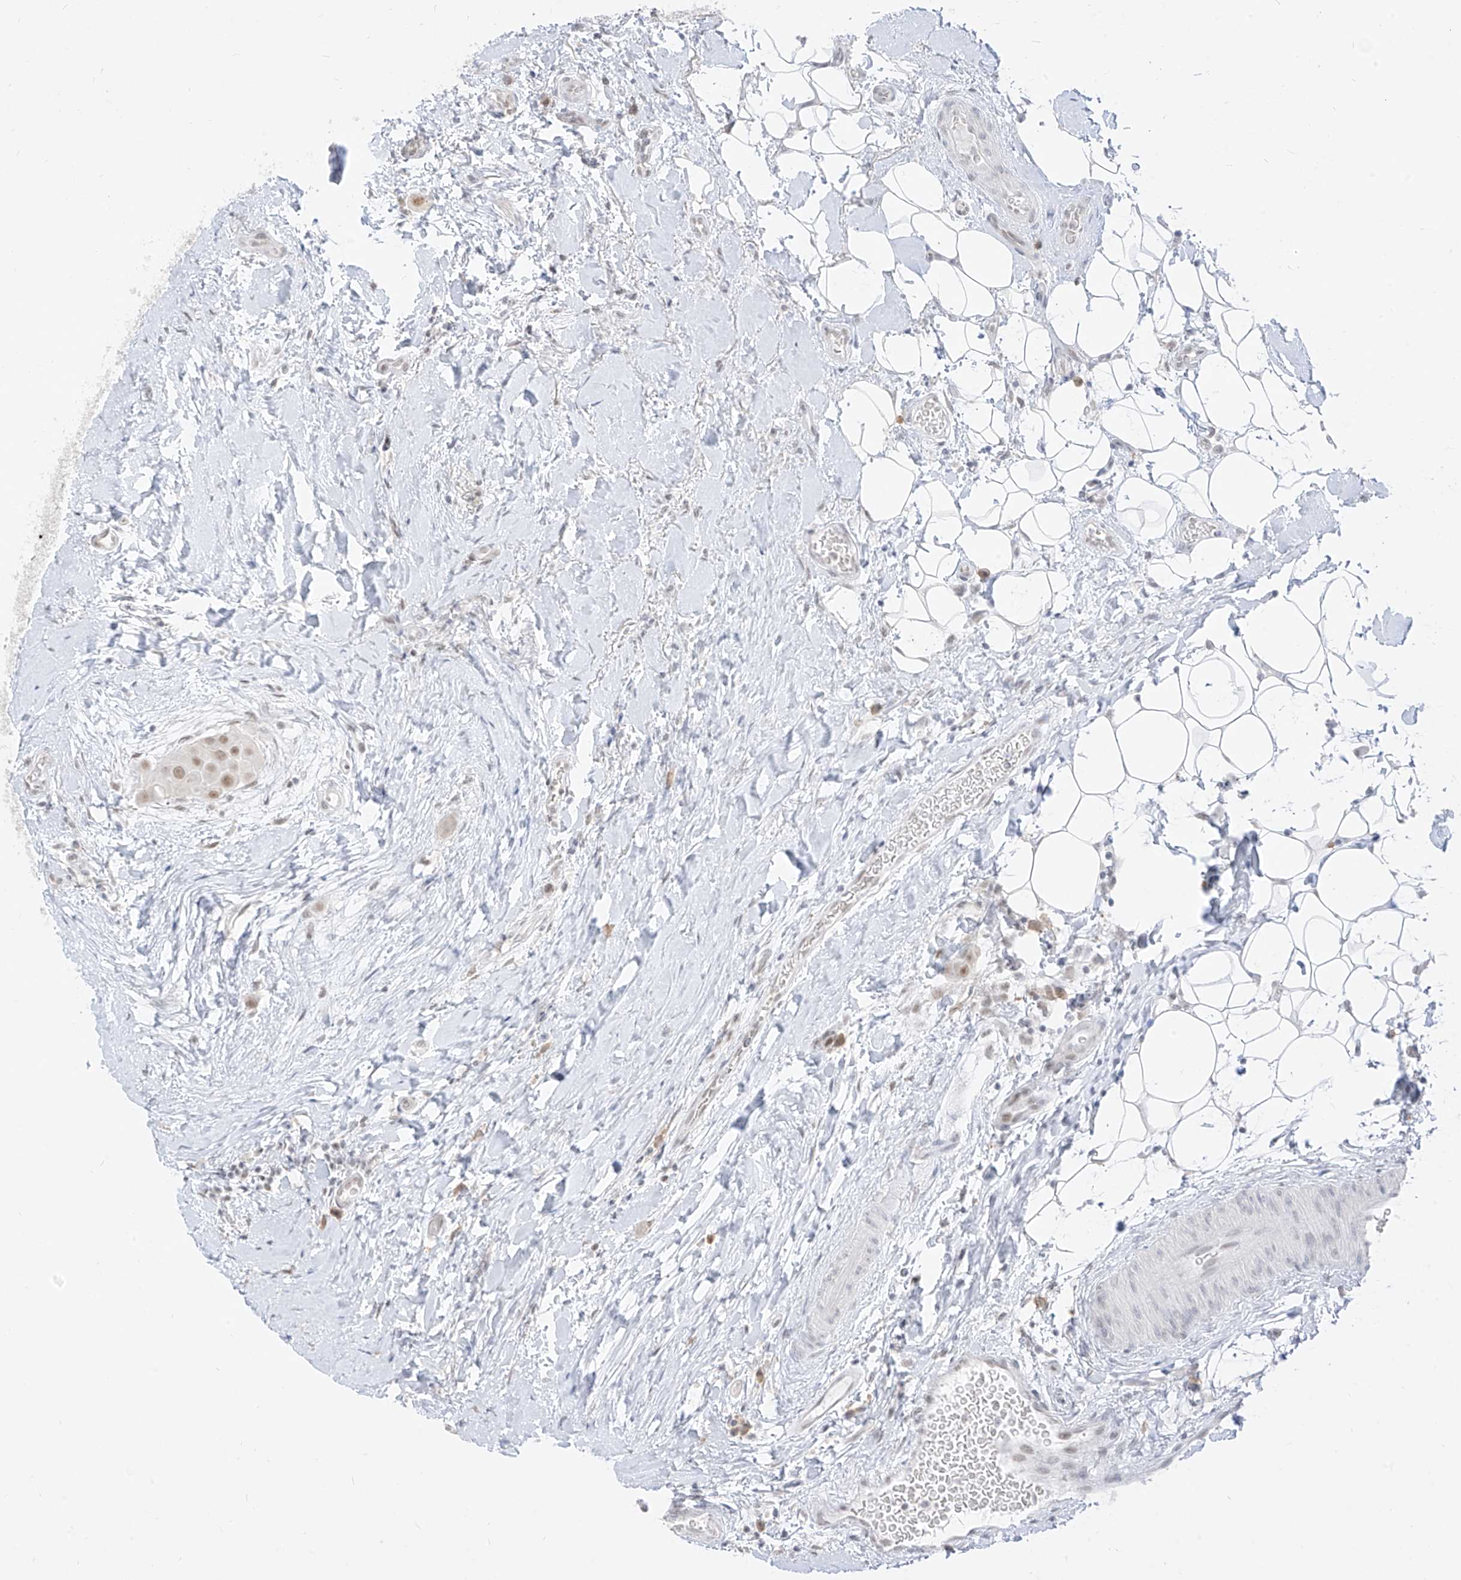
{"staining": {"intensity": "weak", "quantity": ">75%", "location": "nuclear"}, "tissue": "thyroid cancer", "cell_type": "Tumor cells", "image_type": "cancer", "snomed": [{"axis": "morphology", "description": "Papillary adenocarcinoma, NOS"}, {"axis": "topography", "description": "Thyroid gland"}], "caption": "A photomicrograph of thyroid papillary adenocarcinoma stained for a protein exhibits weak nuclear brown staining in tumor cells.", "gene": "SUPT5H", "patient": {"sex": "male", "age": 33}}